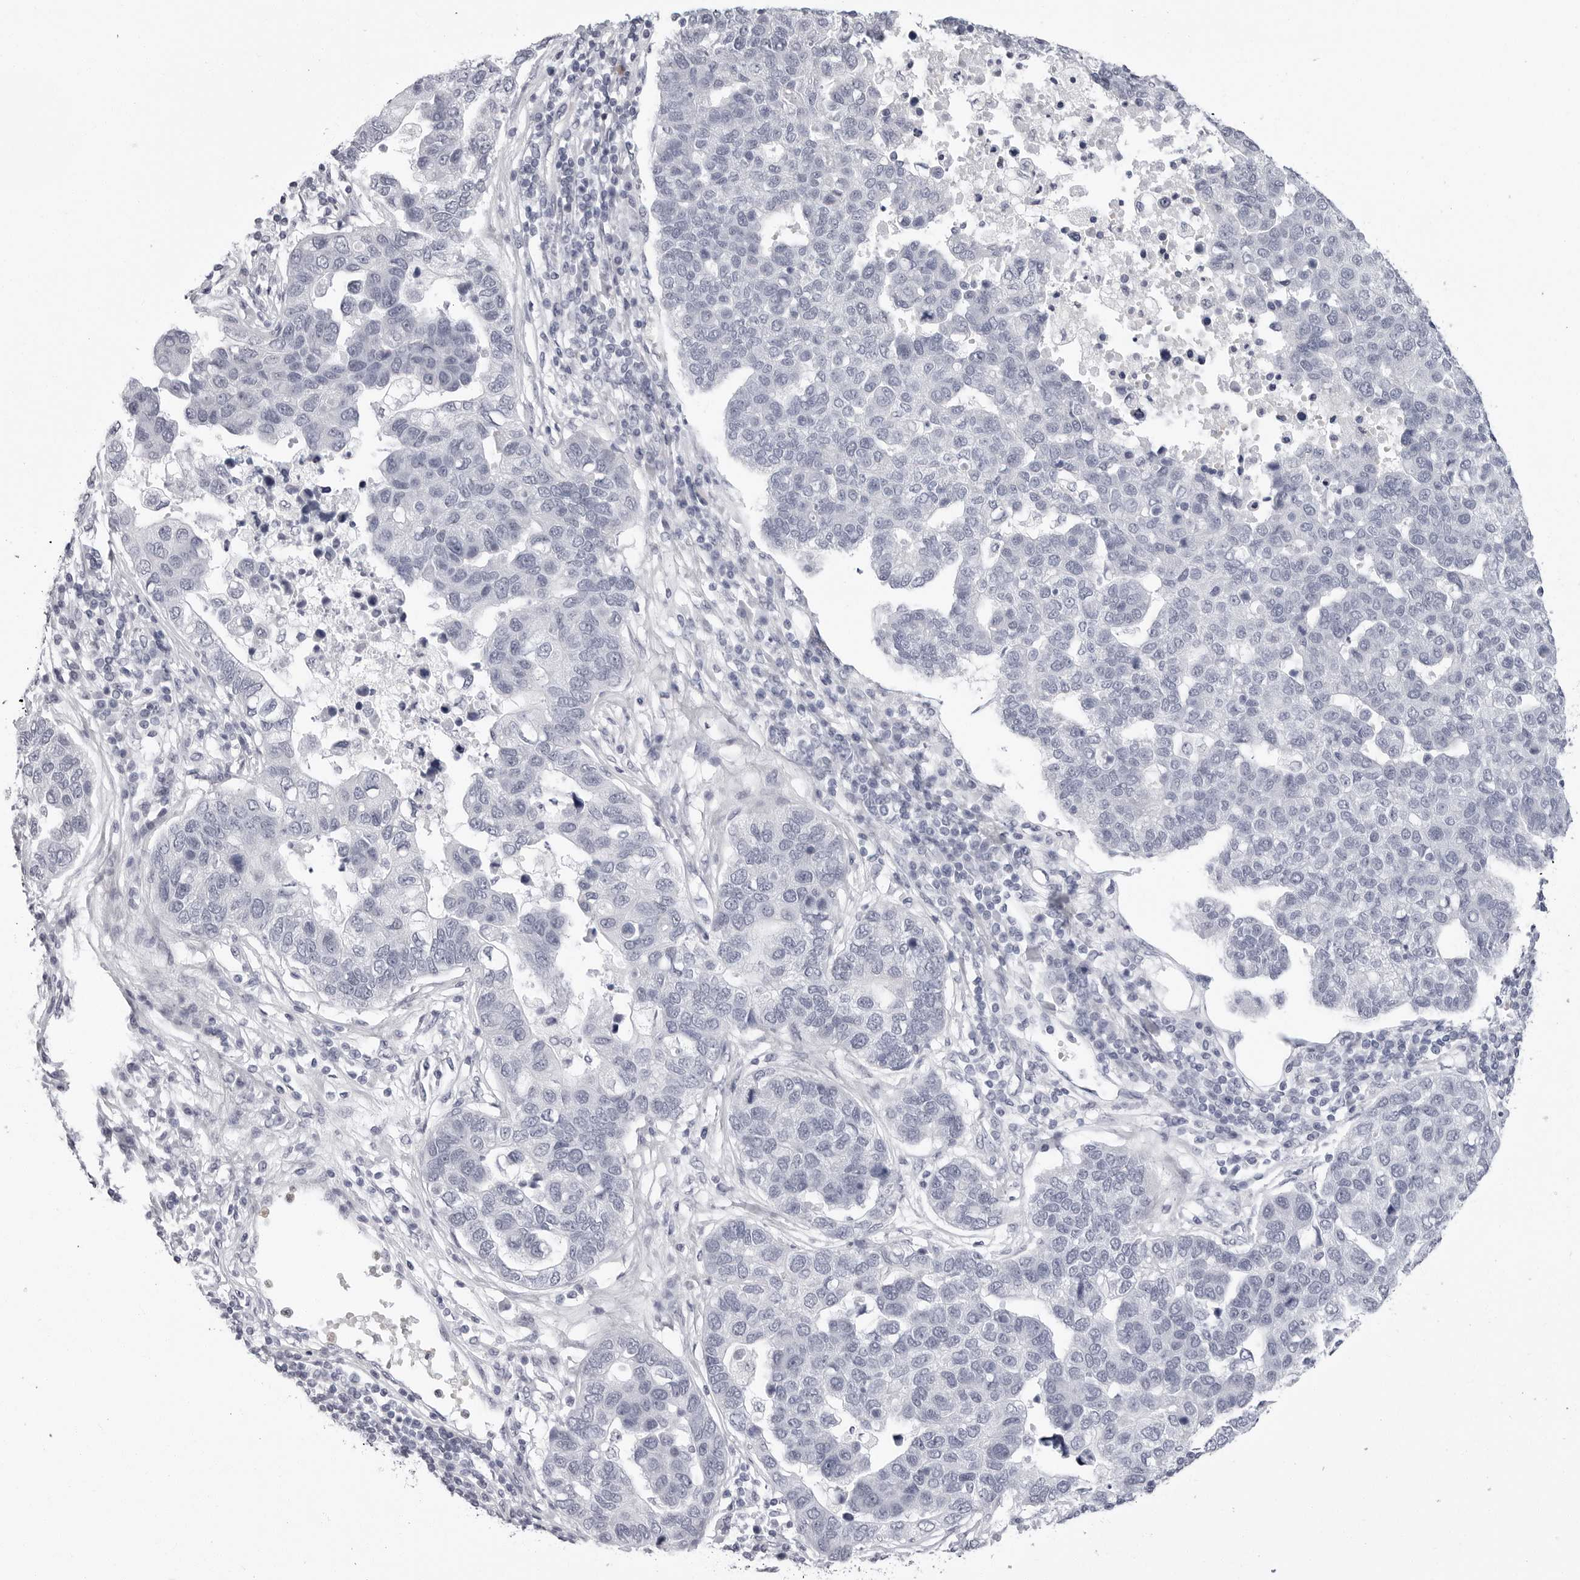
{"staining": {"intensity": "negative", "quantity": "none", "location": "none"}, "tissue": "pancreatic cancer", "cell_type": "Tumor cells", "image_type": "cancer", "snomed": [{"axis": "morphology", "description": "Adenocarcinoma, NOS"}, {"axis": "topography", "description": "Pancreas"}], "caption": "An immunohistochemistry micrograph of pancreatic cancer is shown. There is no staining in tumor cells of pancreatic cancer.", "gene": "VEZF1", "patient": {"sex": "female", "age": 61}}